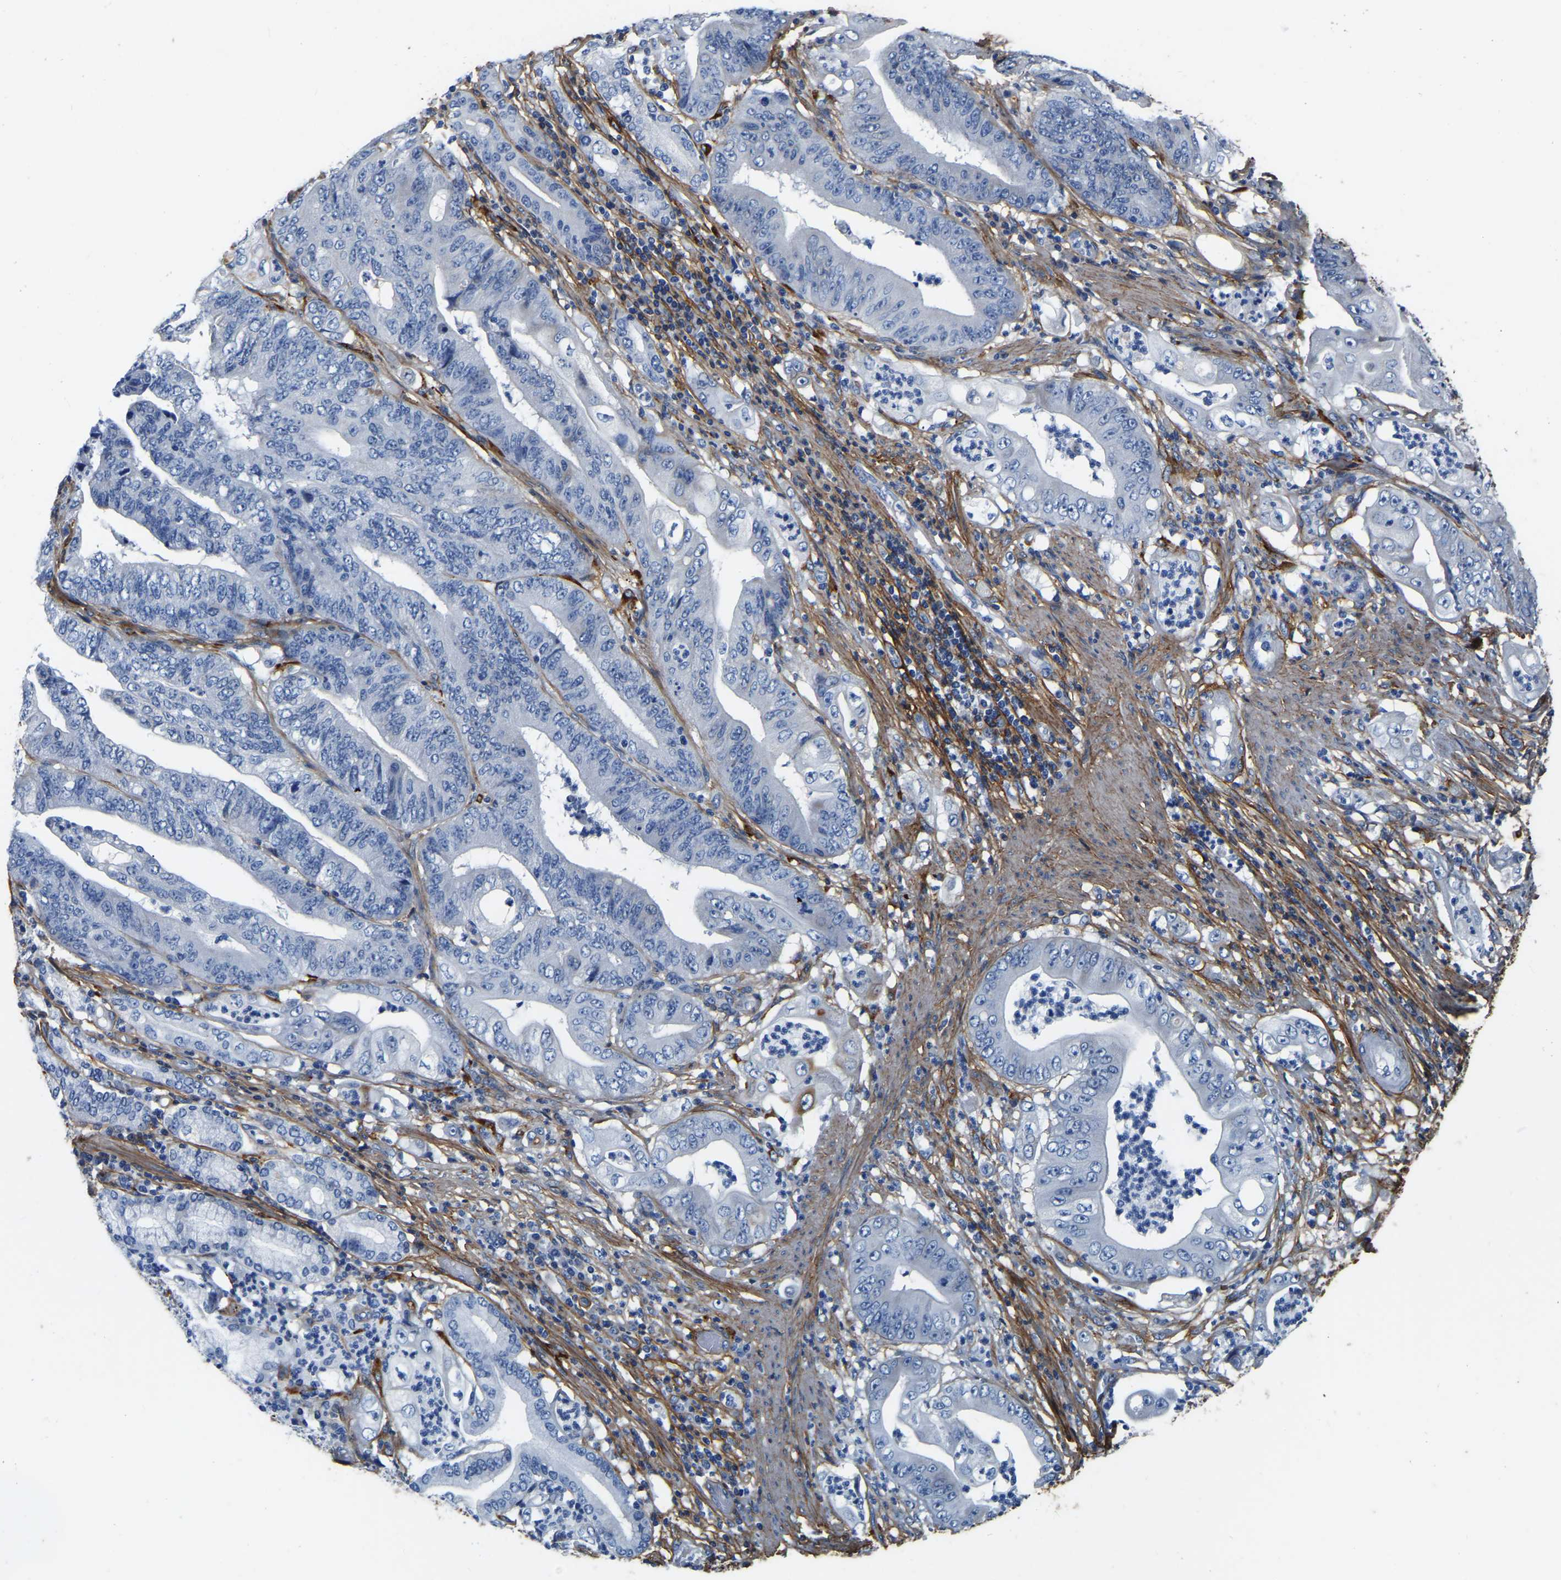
{"staining": {"intensity": "negative", "quantity": "none", "location": "none"}, "tissue": "stomach cancer", "cell_type": "Tumor cells", "image_type": "cancer", "snomed": [{"axis": "morphology", "description": "Adenocarcinoma, NOS"}, {"axis": "topography", "description": "Stomach"}], "caption": "This is an IHC image of stomach cancer (adenocarcinoma). There is no expression in tumor cells.", "gene": "COL6A1", "patient": {"sex": "female", "age": 73}}